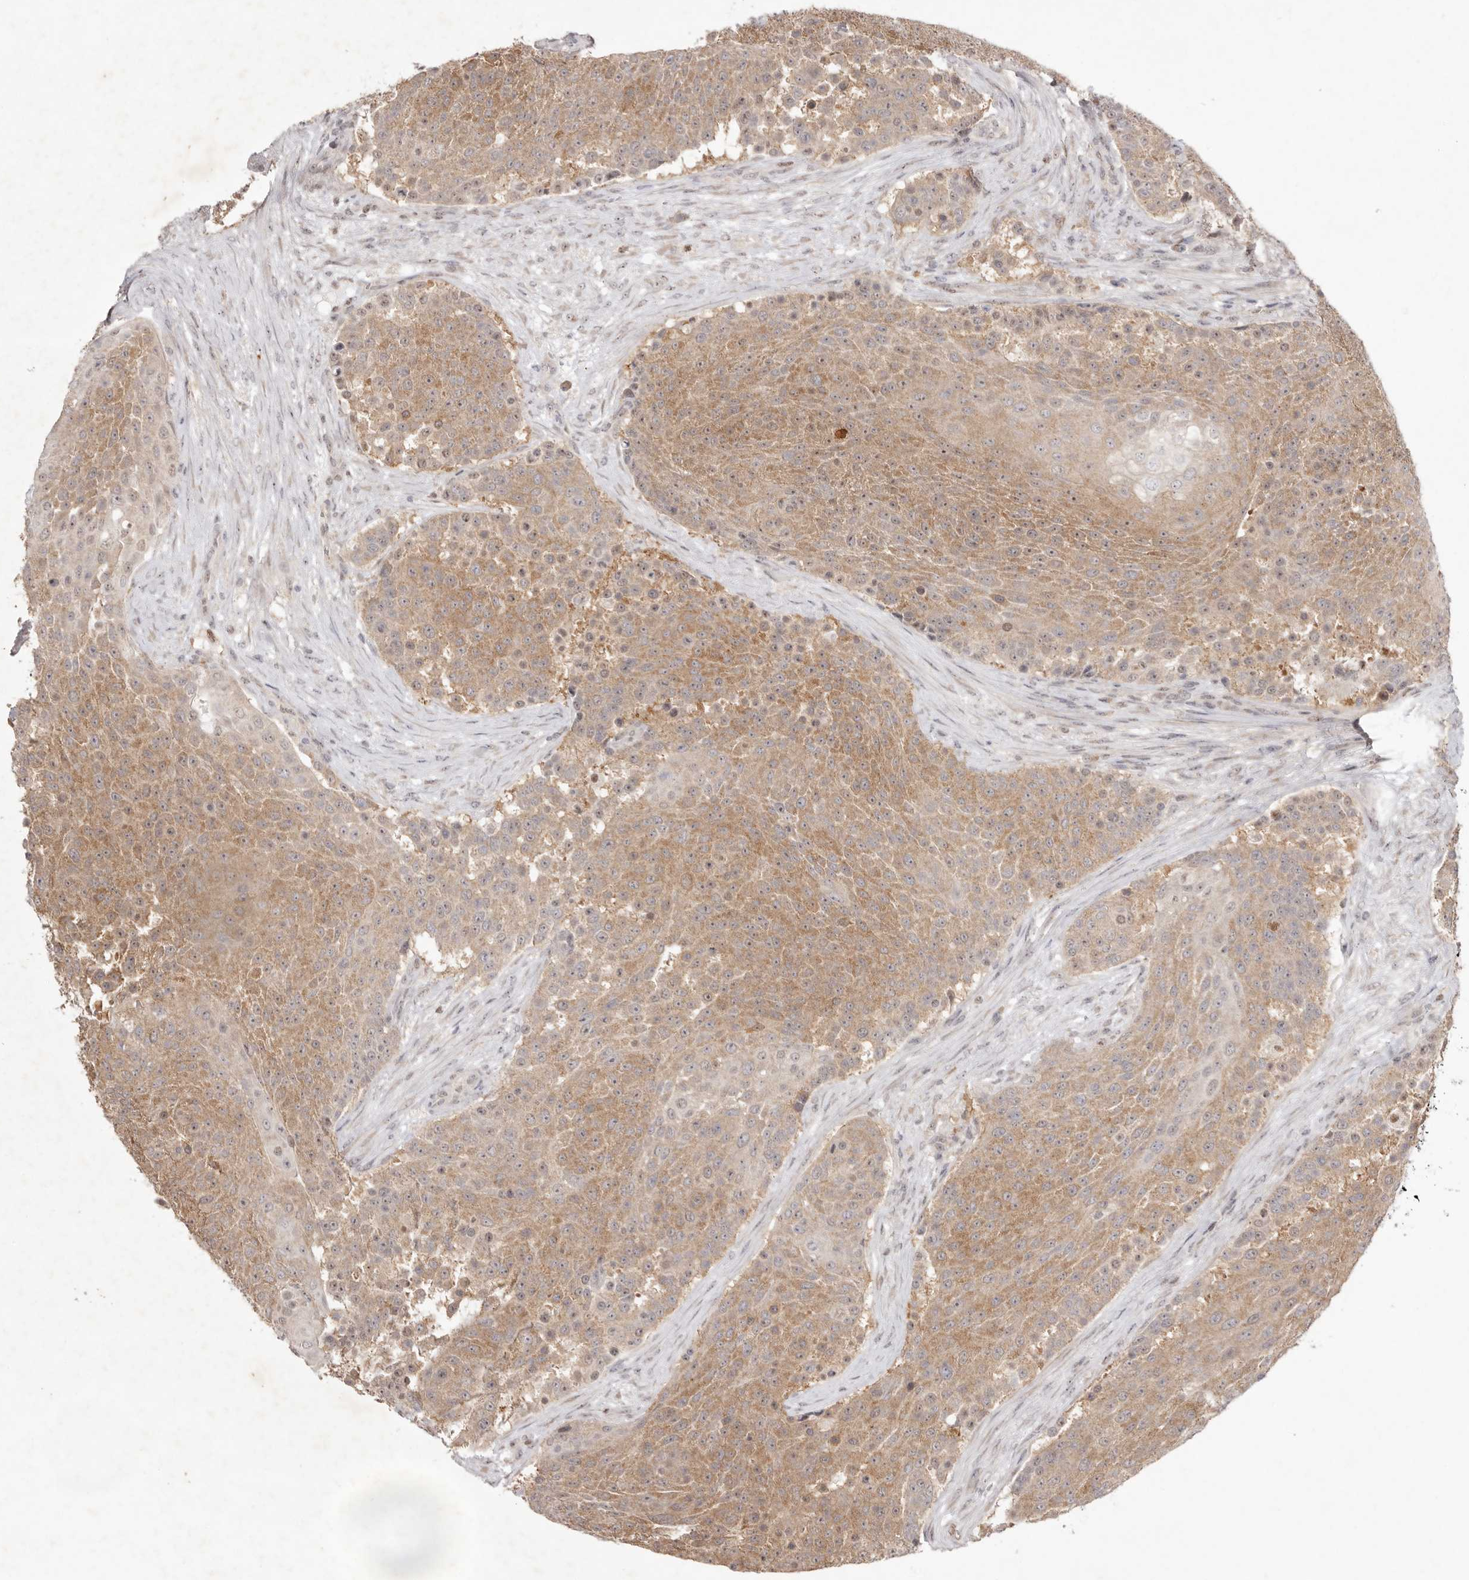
{"staining": {"intensity": "moderate", "quantity": ">75%", "location": "cytoplasmic/membranous"}, "tissue": "urothelial cancer", "cell_type": "Tumor cells", "image_type": "cancer", "snomed": [{"axis": "morphology", "description": "Urothelial carcinoma, High grade"}, {"axis": "topography", "description": "Urinary bladder"}], "caption": "Moderate cytoplasmic/membranous protein staining is present in approximately >75% of tumor cells in high-grade urothelial carcinoma.", "gene": "TADA1", "patient": {"sex": "female", "age": 63}}